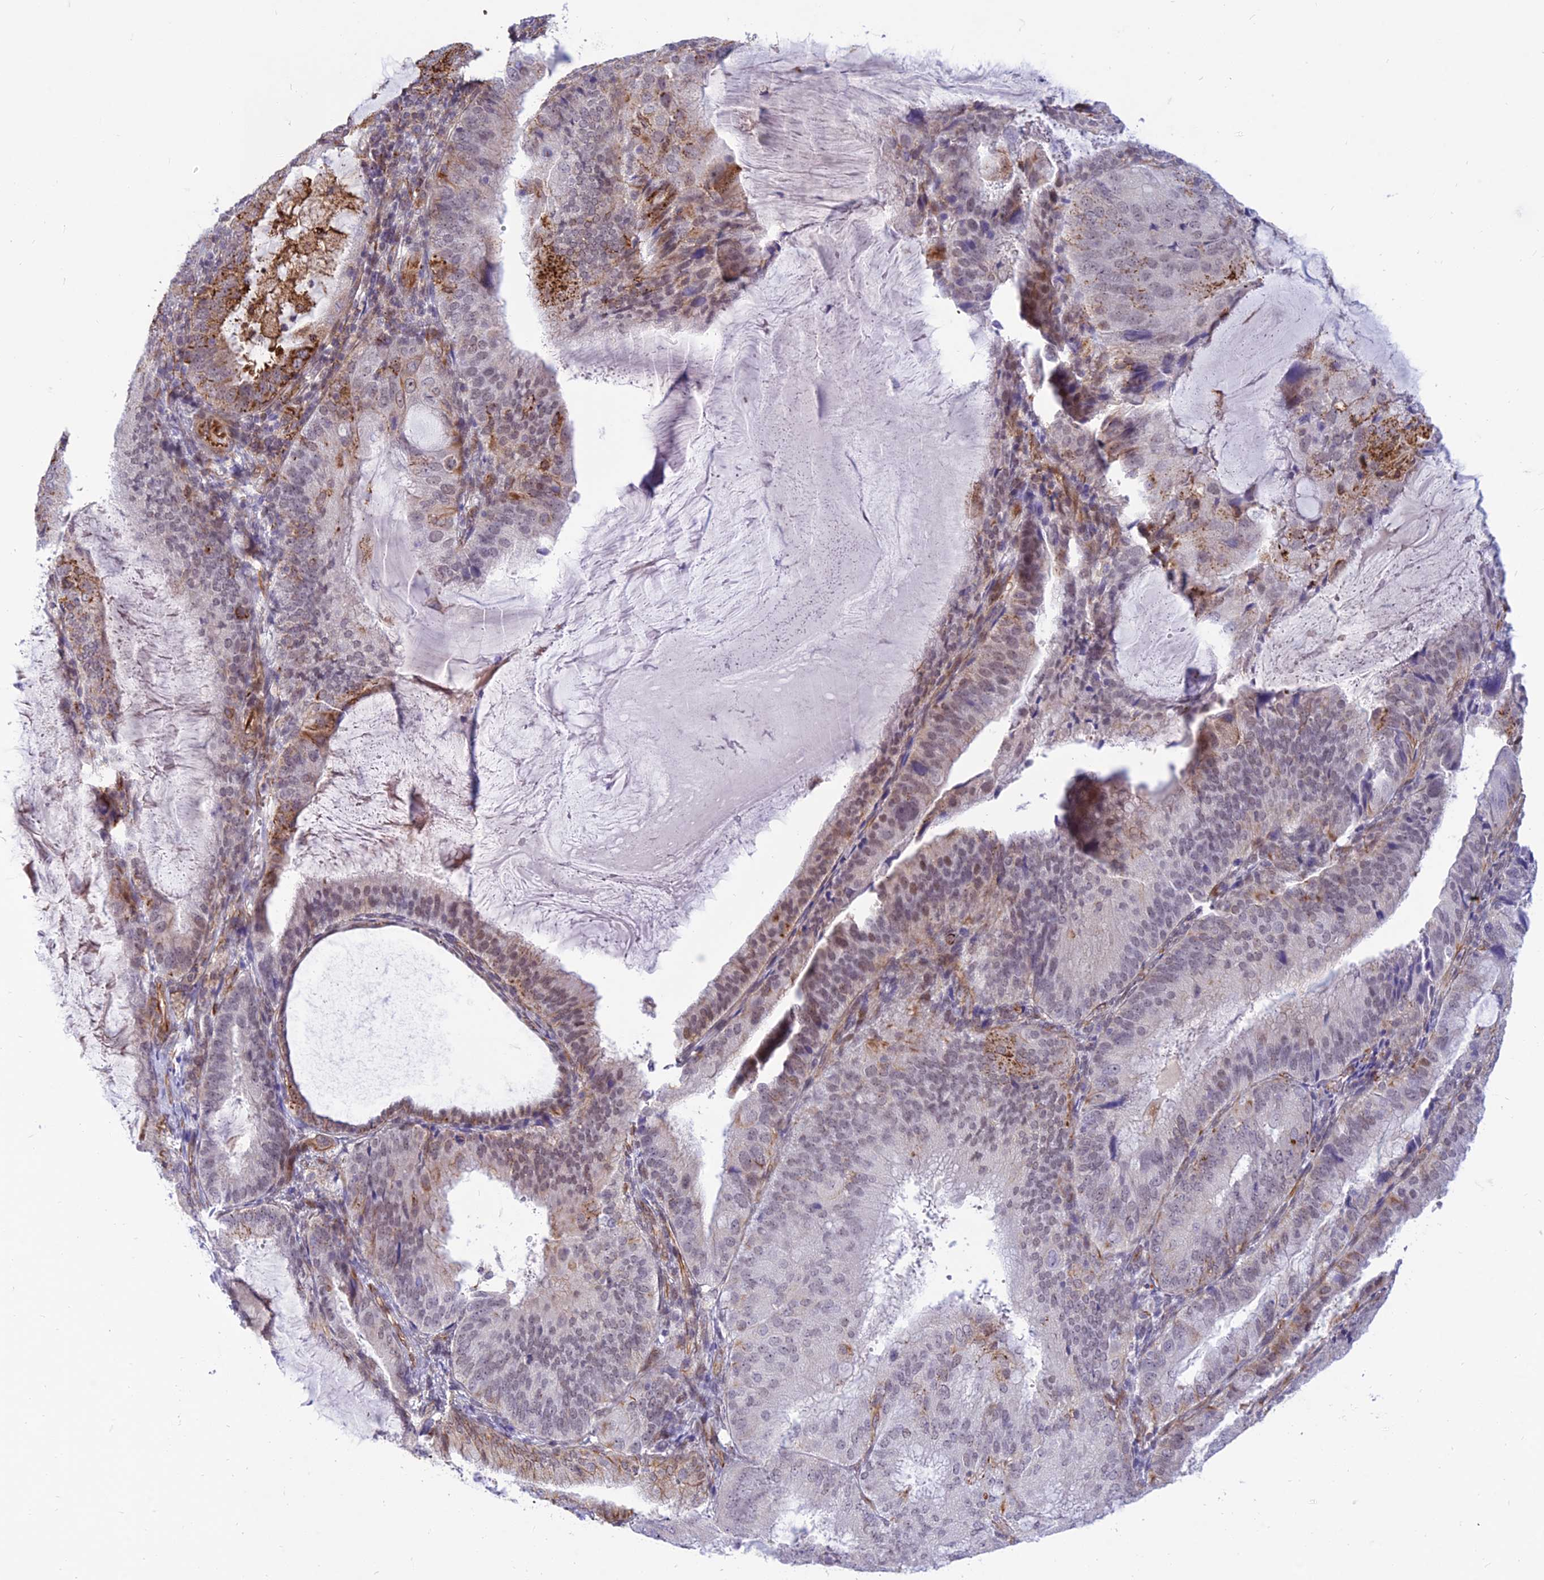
{"staining": {"intensity": "moderate", "quantity": "25%-75%", "location": "cytoplasmic/membranous,nuclear"}, "tissue": "endometrial cancer", "cell_type": "Tumor cells", "image_type": "cancer", "snomed": [{"axis": "morphology", "description": "Adenocarcinoma, NOS"}, {"axis": "topography", "description": "Endometrium"}], "caption": "About 25%-75% of tumor cells in human endometrial cancer (adenocarcinoma) exhibit moderate cytoplasmic/membranous and nuclear protein positivity as visualized by brown immunohistochemical staining.", "gene": "SAPCD2", "patient": {"sex": "female", "age": 81}}